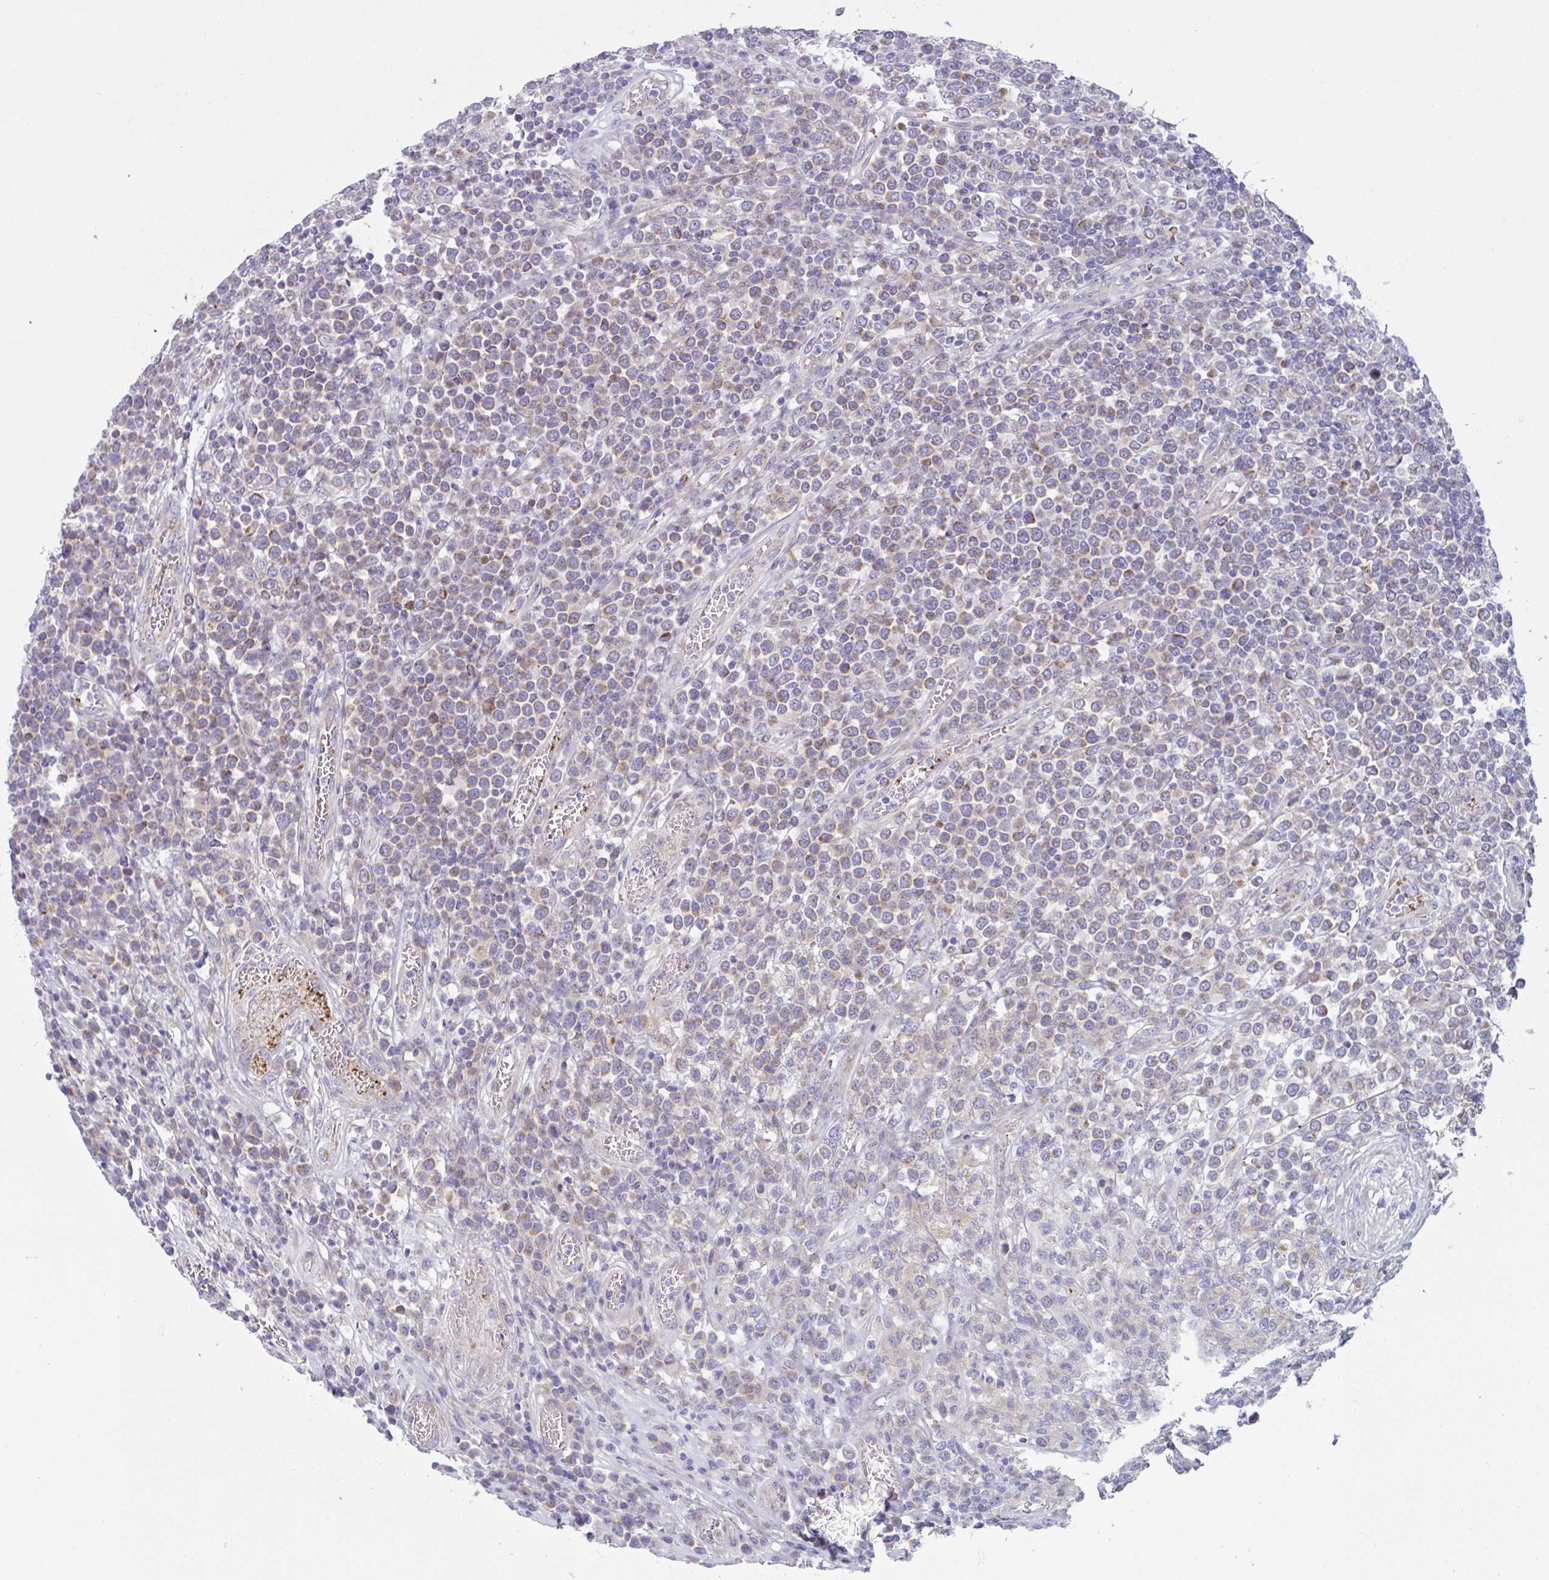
{"staining": {"intensity": "weak", "quantity": "25%-75%", "location": "cytoplasmic/membranous"}, "tissue": "lymphoma", "cell_type": "Tumor cells", "image_type": "cancer", "snomed": [{"axis": "morphology", "description": "Malignant lymphoma, non-Hodgkin's type, High grade"}, {"axis": "topography", "description": "Soft tissue"}], "caption": "An image of malignant lymphoma, non-Hodgkin's type (high-grade) stained for a protein displays weak cytoplasmic/membranous brown staining in tumor cells. (Brightfield microscopy of DAB IHC at high magnification).", "gene": "MRPS2", "patient": {"sex": "female", "age": 56}}